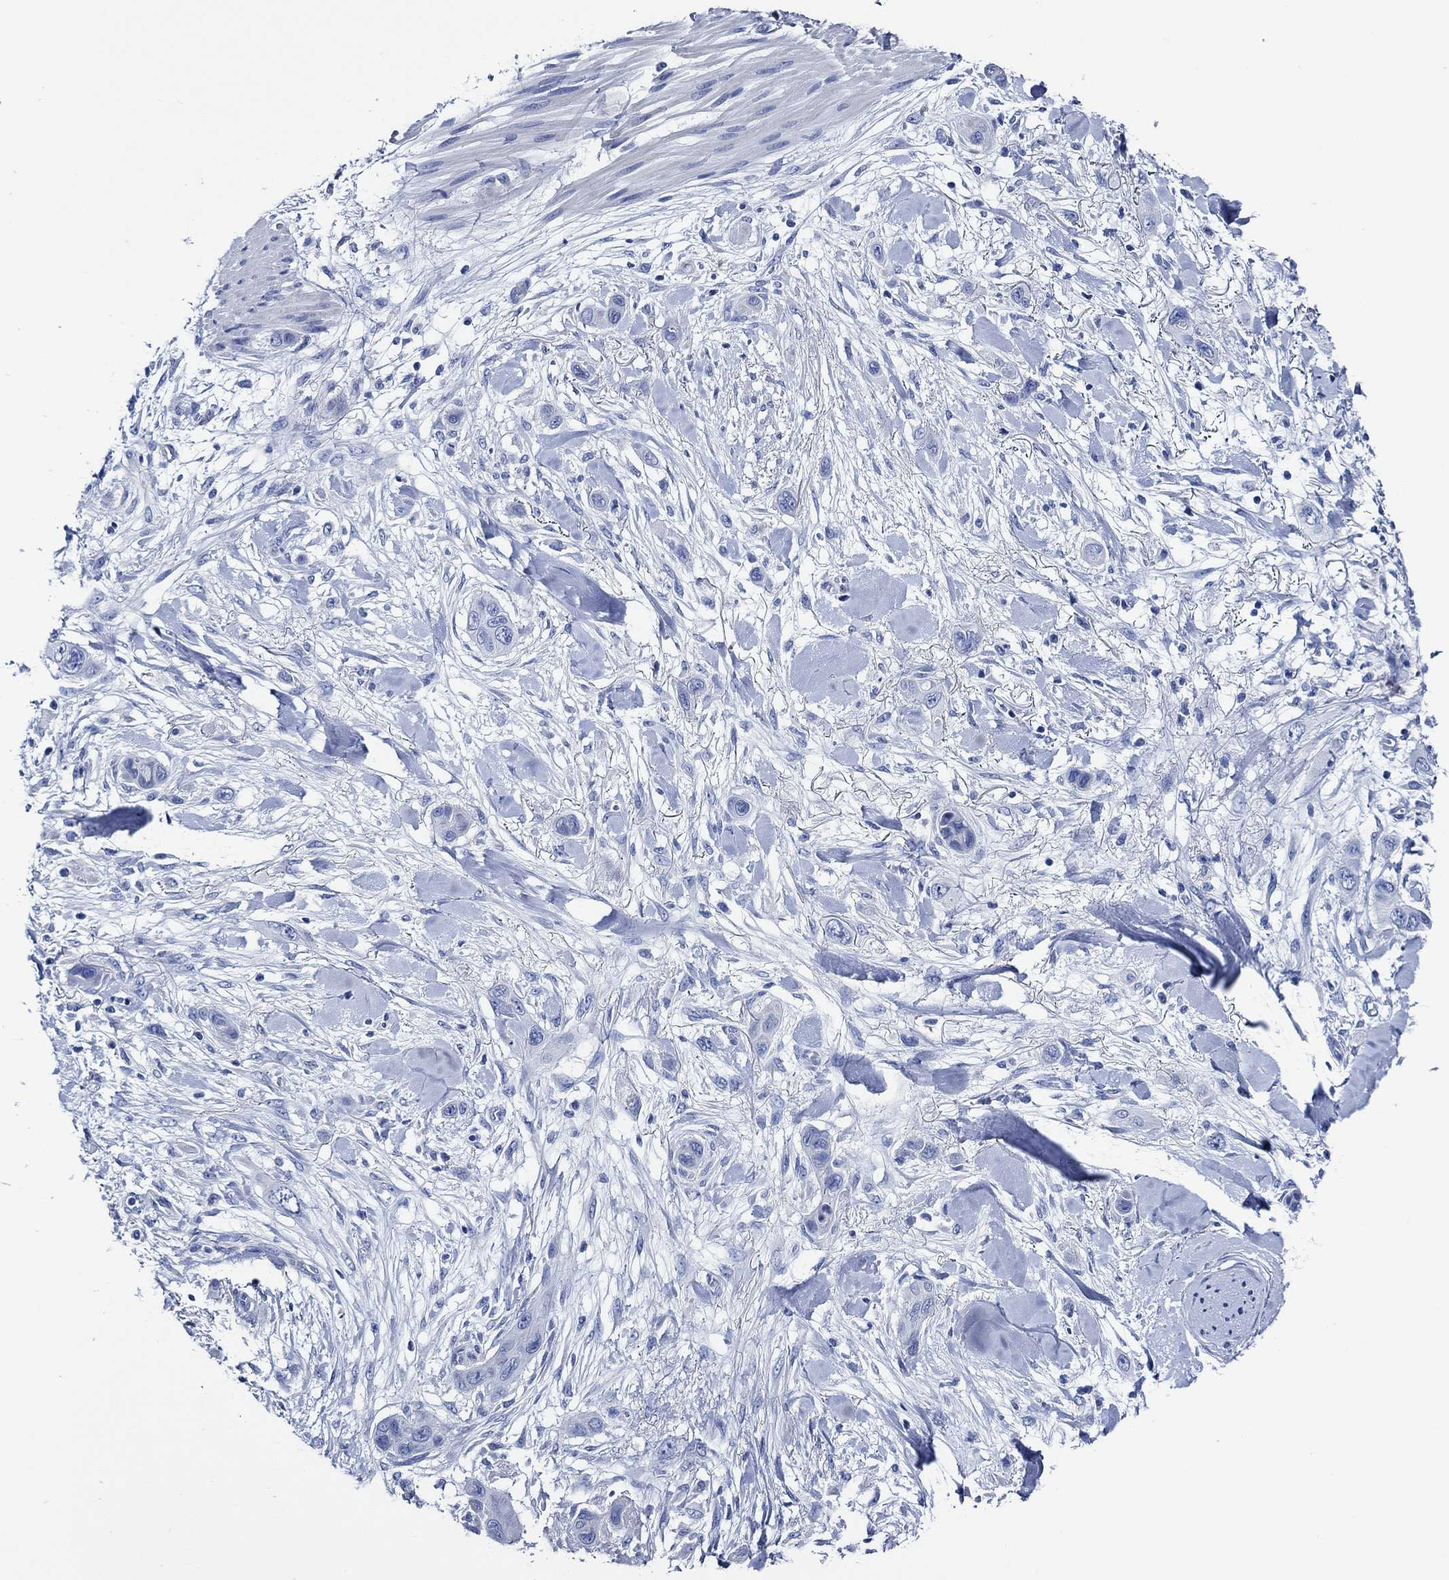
{"staining": {"intensity": "negative", "quantity": "none", "location": "none"}, "tissue": "skin cancer", "cell_type": "Tumor cells", "image_type": "cancer", "snomed": [{"axis": "morphology", "description": "Squamous cell carcinoma, NOS"}, {"axis": "topography", "description": "Skin"}], "caption": "This is an IHC image of skin squamous cell carcinoma. There is no positivity in tumor cells.", "gene": "WDR62", "patient": {"sex": "male", "age": 79}}